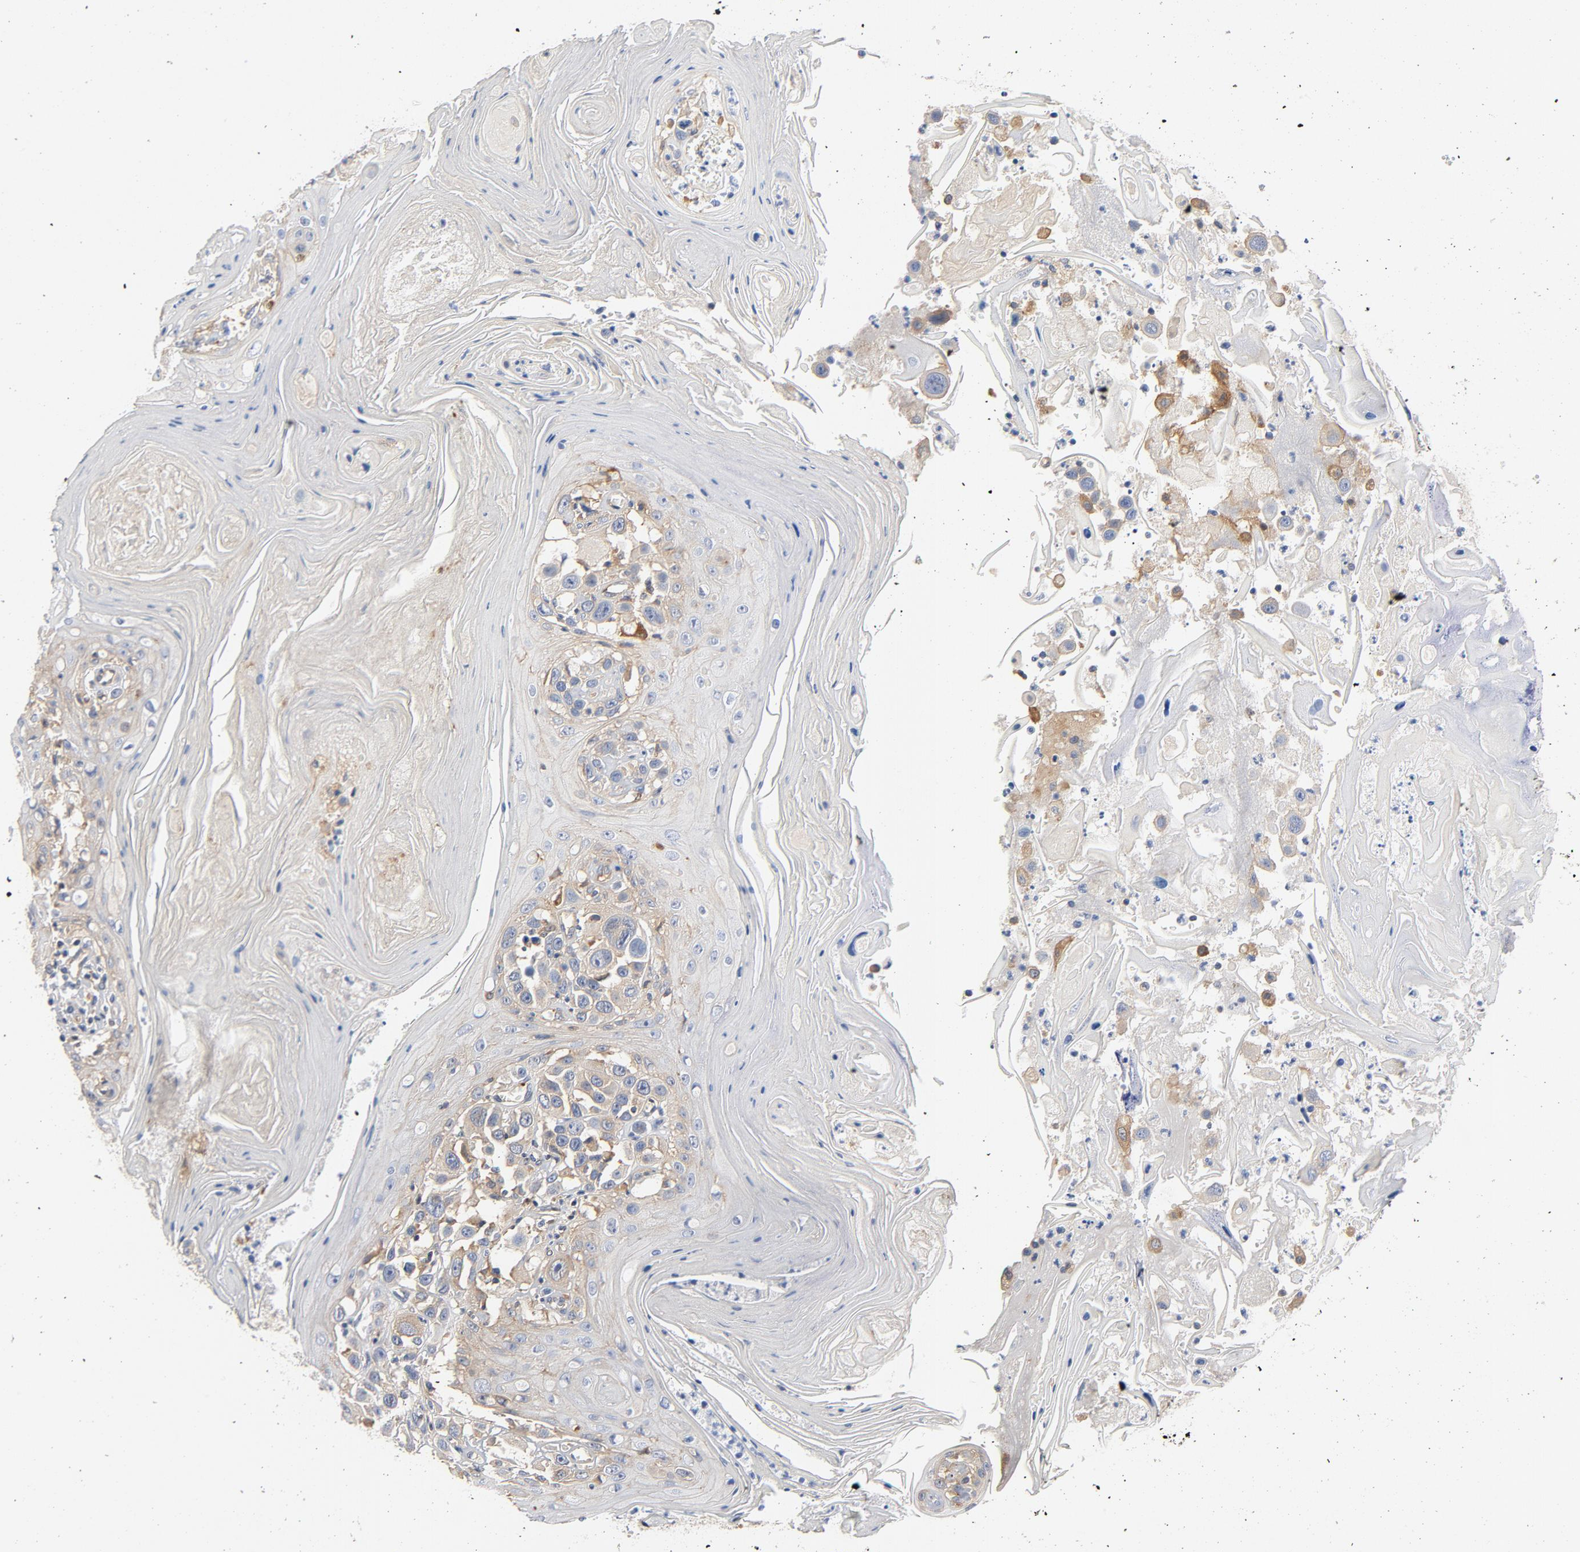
{"staining": {"intensity": "weak", "quantity": "25%-75%", "location": "cytoplasmic/membranous"}, "tissue": "head and neck cancer", "cell_type": "Tumor cells", "image_type": "cancer", "snomed": [{"axis": "morphology", "description": "Squamous cell carcinoma, NOS"}, {"axis": "topography", "description": "Oral tissue"}, {"axis": "topography", "description": "Head-Neck"}], "caption": "IHC (DAB (3,3'-diaminobenzidine)) staining of human squamous cell carcinoma (head and neck) shows weak cytoplasmic/membranous protein positivity in approximately 25%-75% of tumor cells. Immunohistochemistry (ihc) stains the protein in brown and the nuclei are stained blue.", "gene": "SRC", "patient": {"sex": "female", "age": 76}}